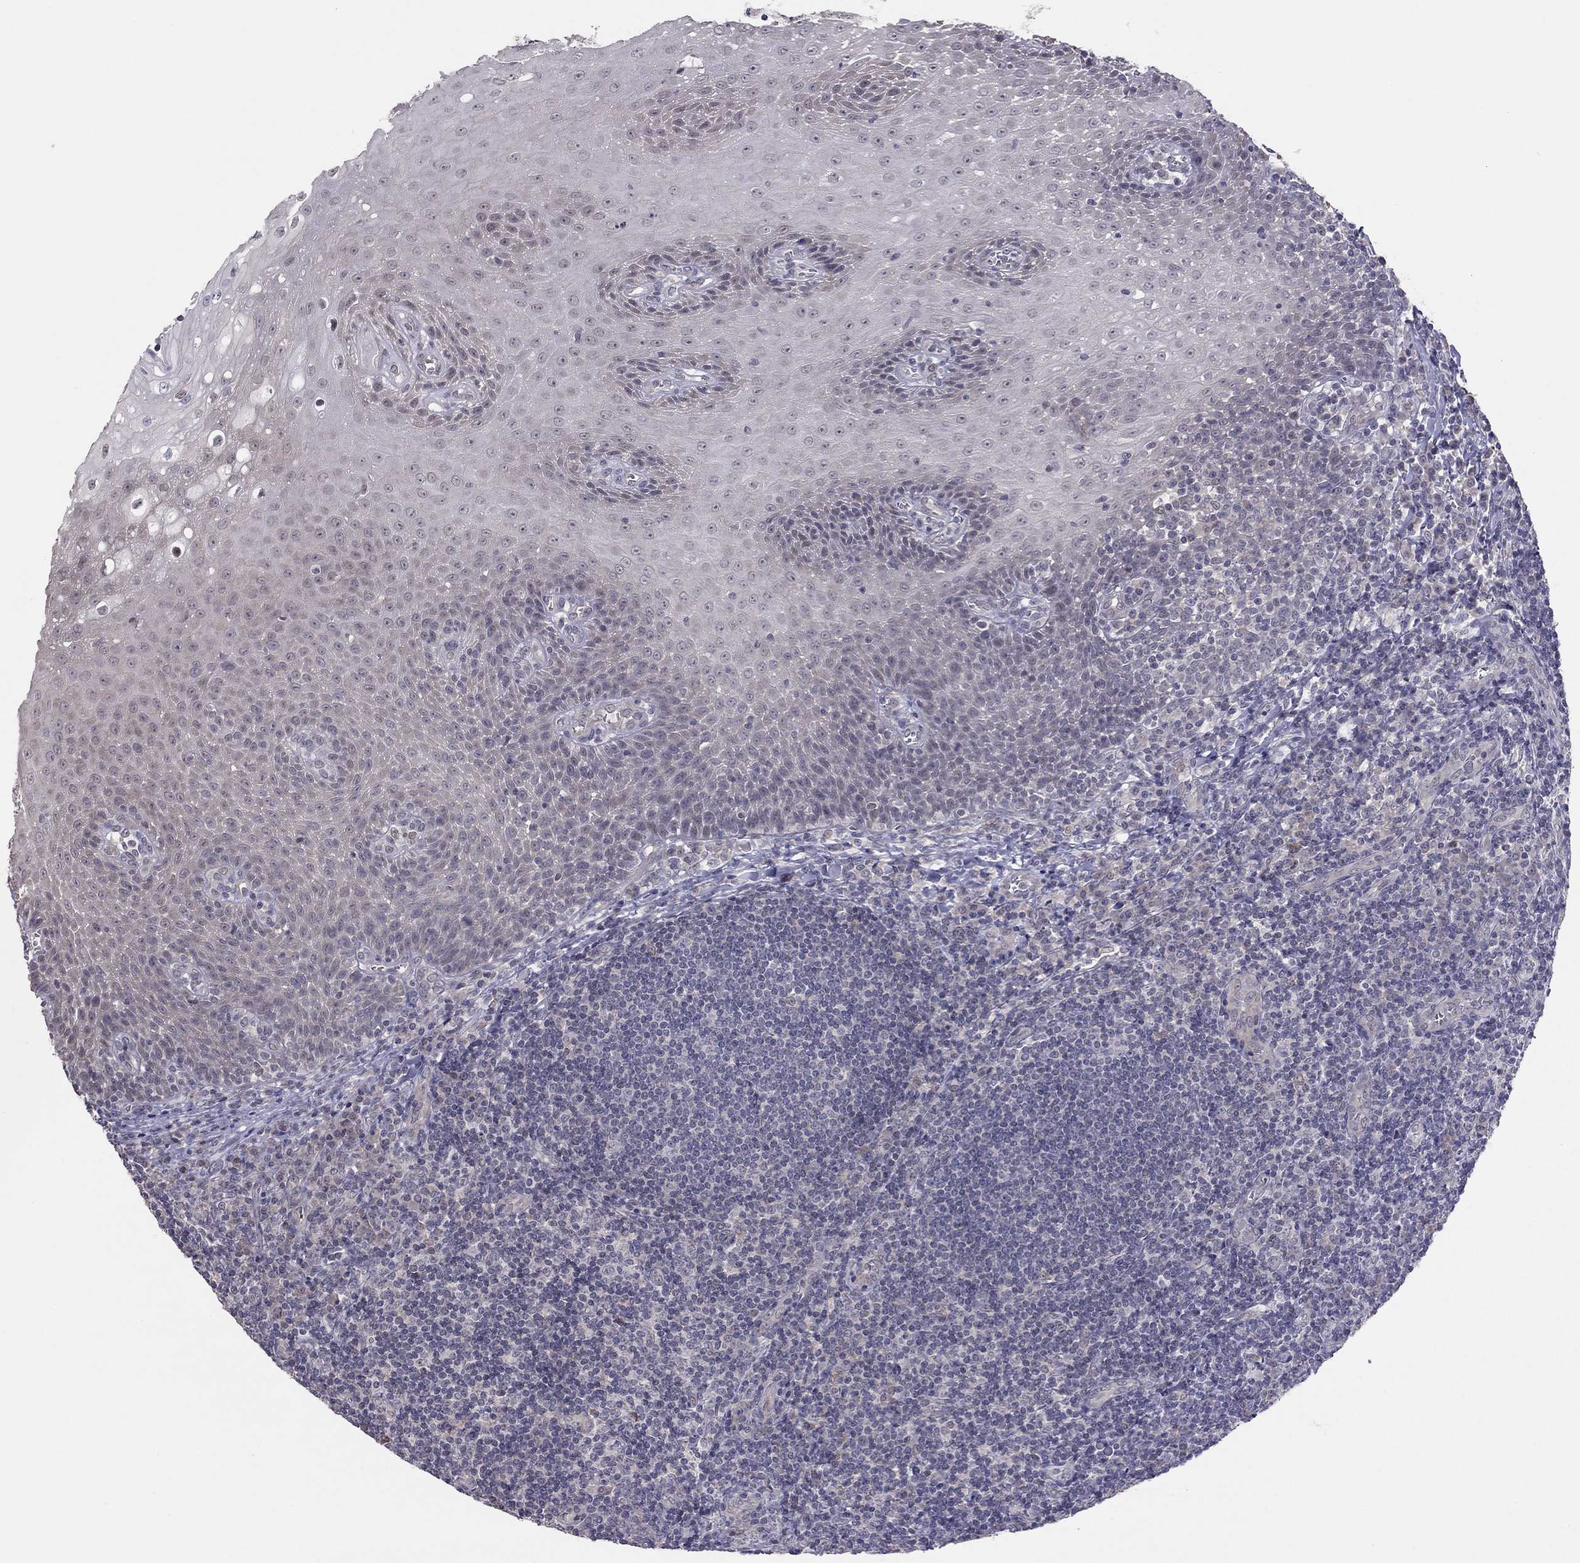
{"staining": {"intensity": "negative", "quantity": "none", "location": "none"}, "tissue": "tonsil", "cell_type": "Germinal center cells", "image_type": "normal", "snomed": [{"axis": "morphology", "description": "Normal tissue, NOS"}, {"axis": "topography", "description": "Tonsil"}], "caption": "This is an IHC image of benign tonsil. There is no staining in germinal center cells.", "gene": "HSF2BP", "patient": {"sex": "male", "age": 33}}